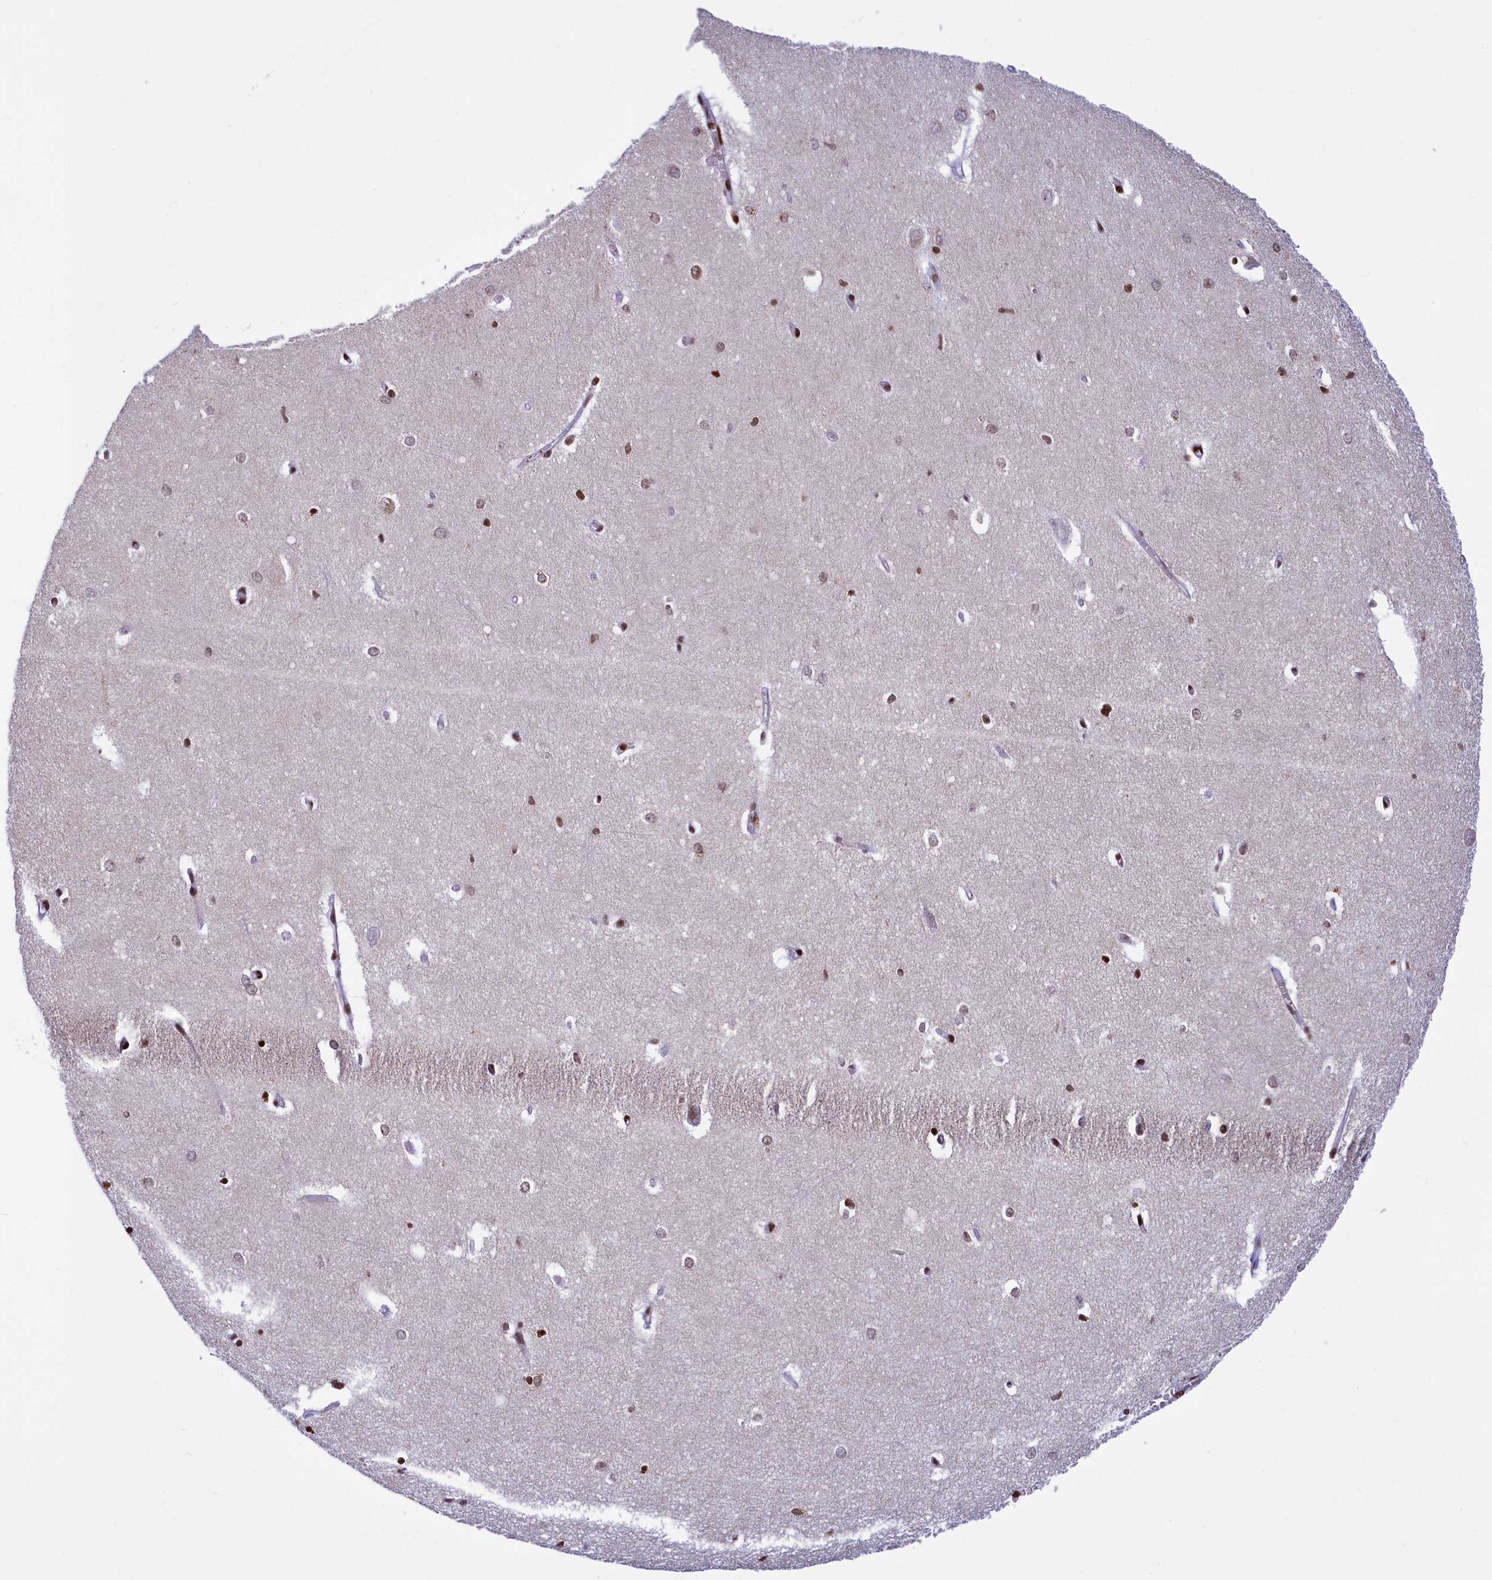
{"staining": {"intensity": "strong", "quantity": "25%-75%", "location": "nuclear"}, "tissue": "hippocampus", "cell_type": "Glial cells", "image_type": "normal", "snomed": [{"axis": "morphology", "description": "Normal tissue, NOS"}, {"axis": "topography", "description": "Hippocampus"}], "caption": "Glial cells exhibit high levels of strong nuclear expression in about 25%-75% of cells in normal hippocampus. The protein of interest is stained brown, and the nuclei are stained in blue (DAB IHC with brightfield microscopy, high magnification).", "gene": "TIMM29", "patient": {"sex": "female", "age": 64}}